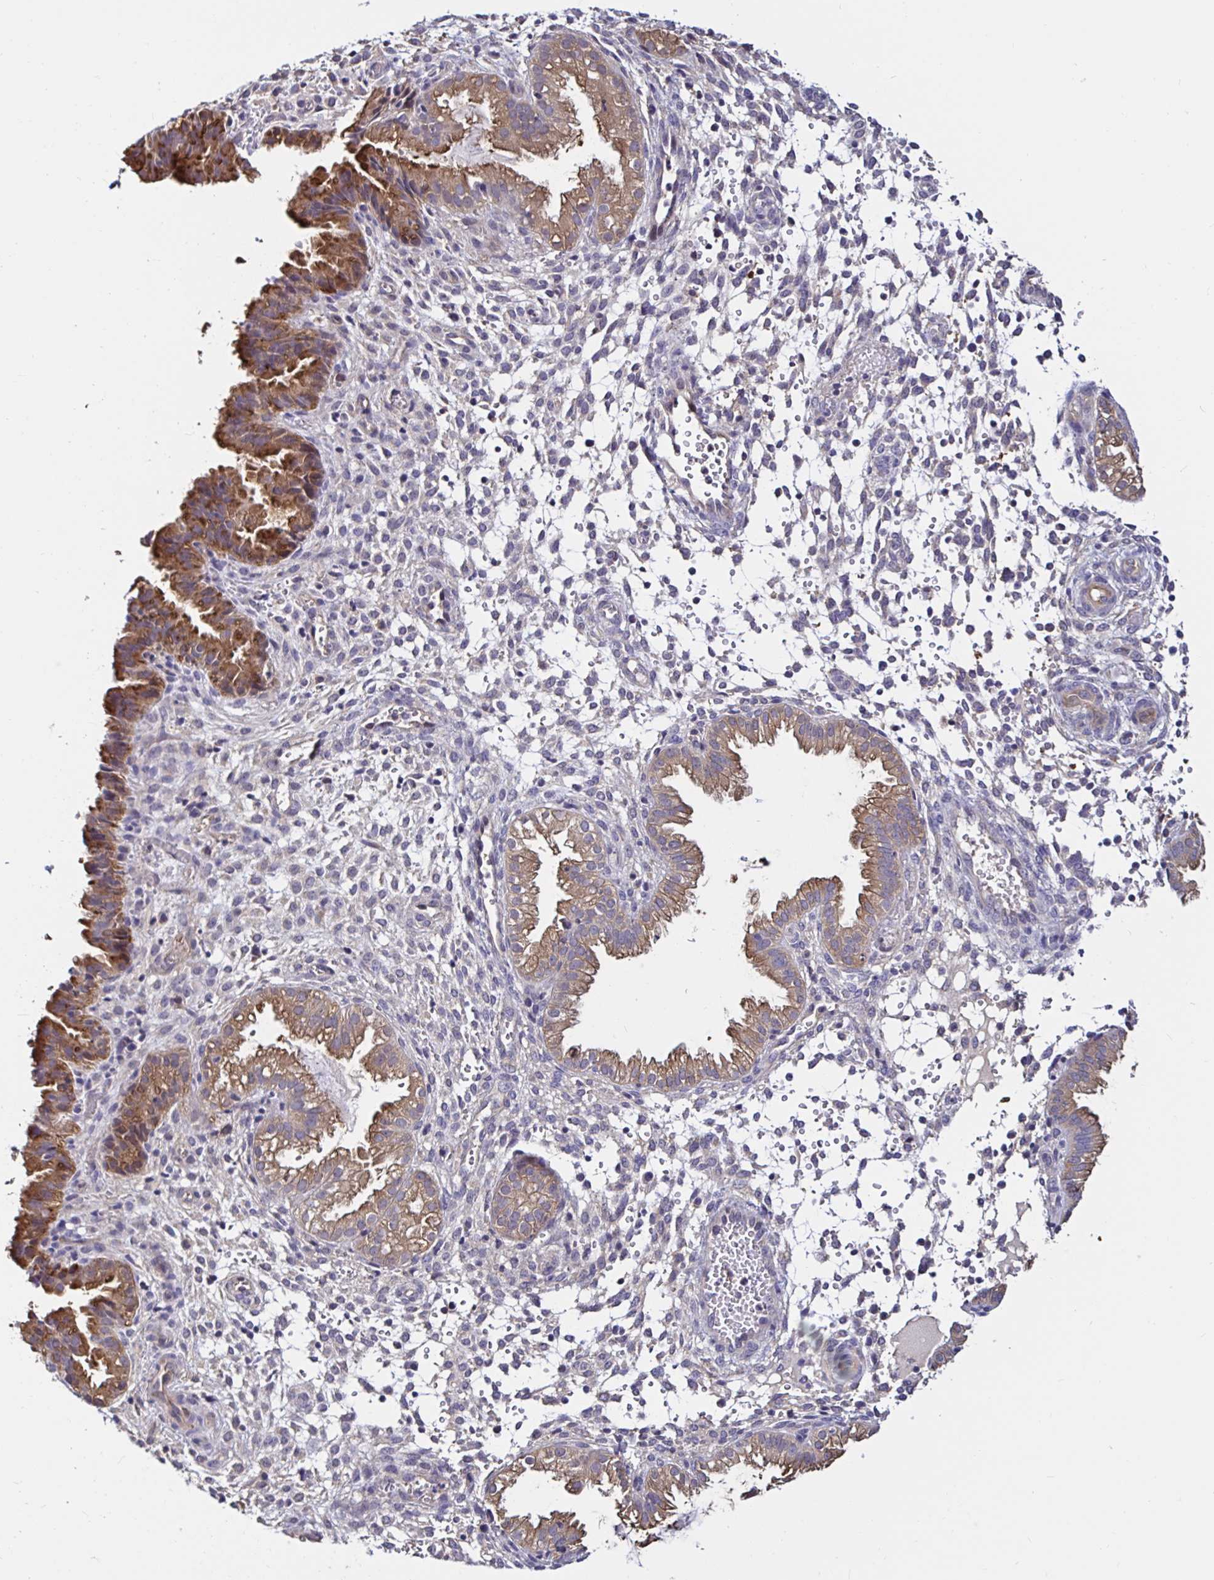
{"staining": {"intensity": "negative", "quantity": "none", "location": "none"}, "tissue": "endometrium", "cell_type": "Cells in endometrial stroma", "image_type": "normal", "snomed": [{"axis": "morphology", "description": "Normal tissue, NOS"}, {"axis": "topography", "description": "Endometrium"}], "caption": "An immunohistochemistry (IHC) histopathology image of normal endometrium is shown. There is no staining in cells in endometrial stroma of endometrium.", "gene": "RSRP1", "patient": {"sex": "female", "age": 33}}